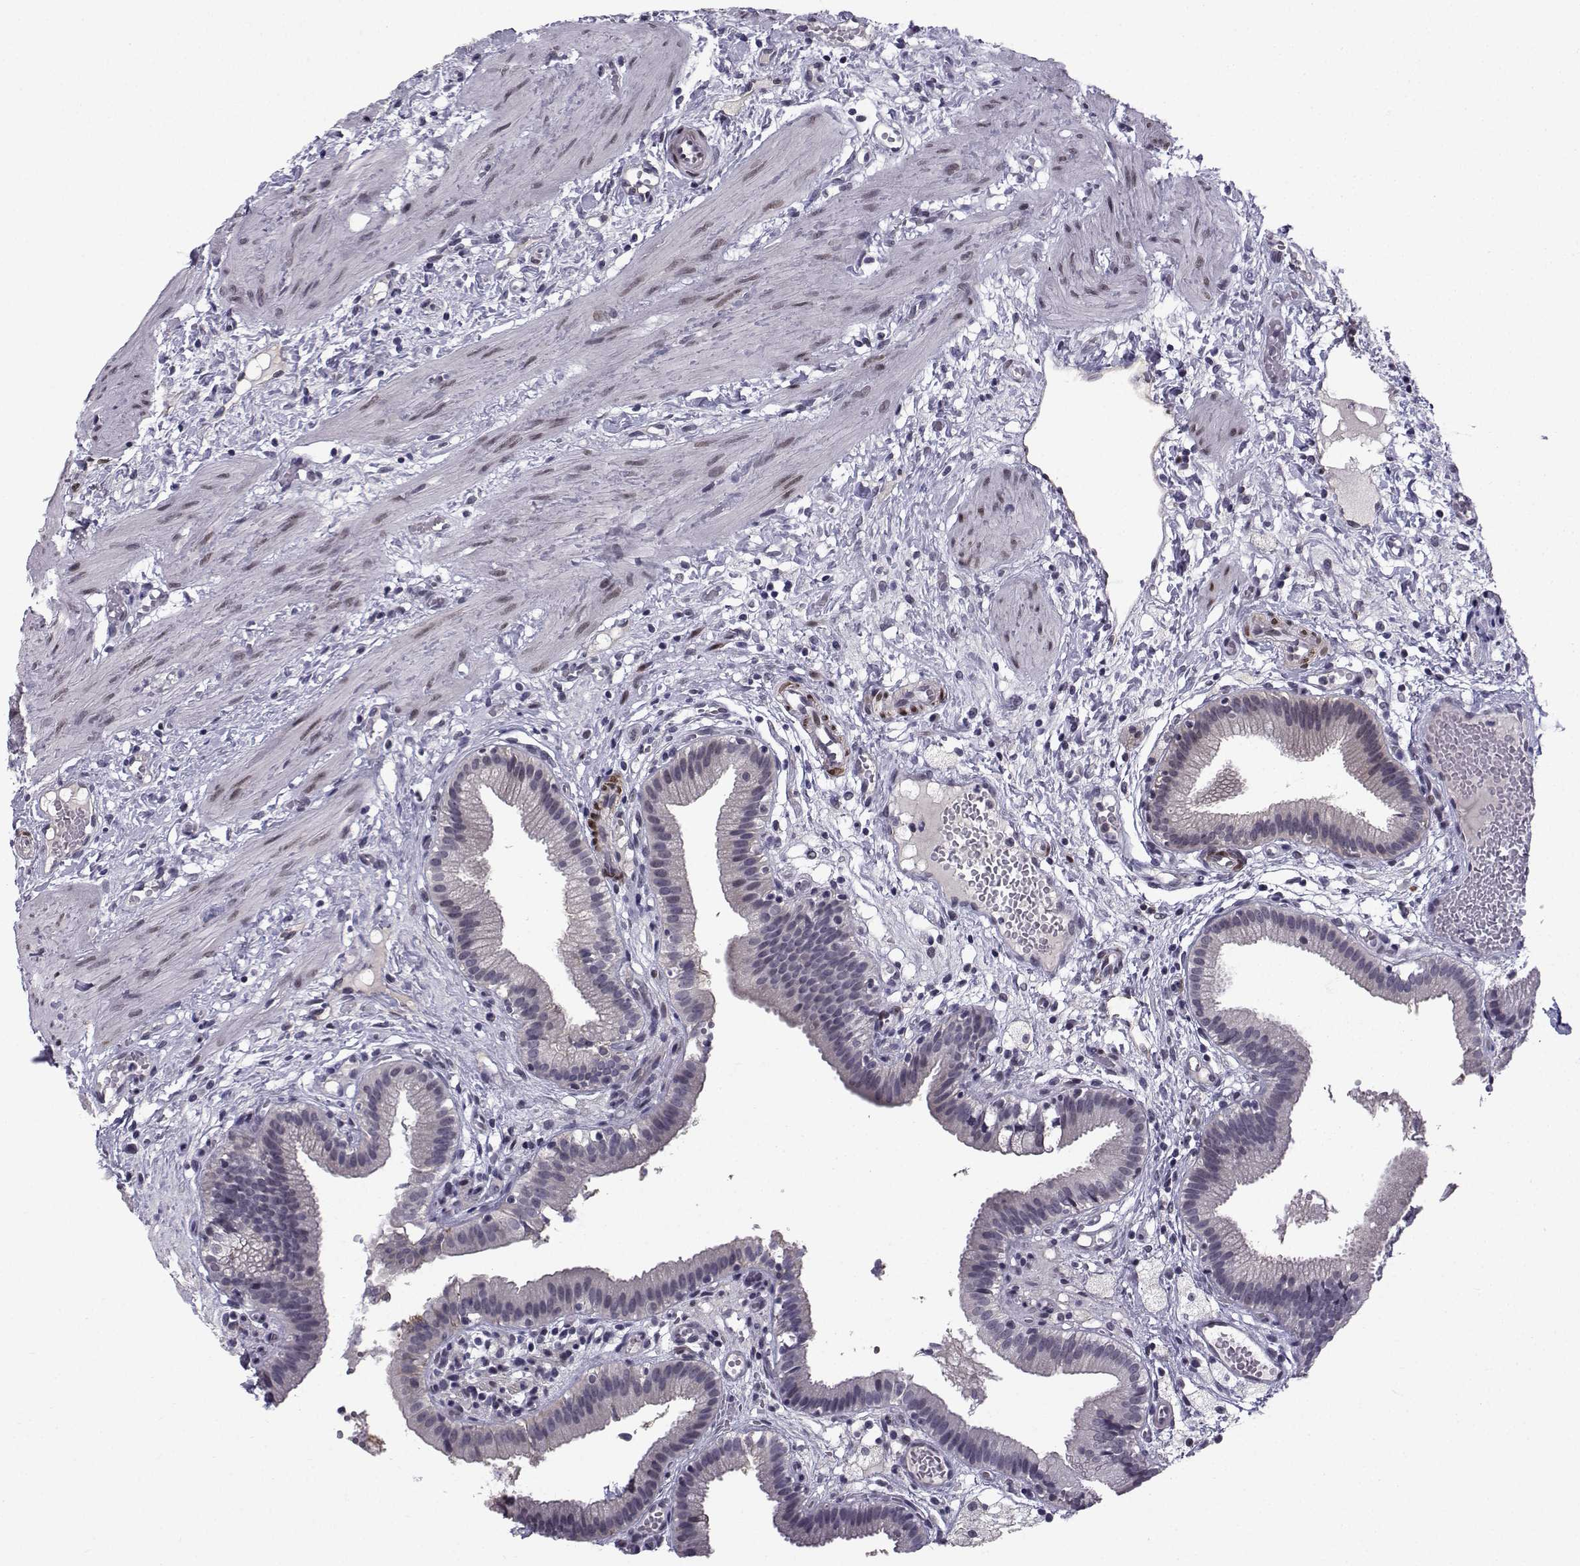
{"staining": {"intensity": "negative", "quantity": "none", "location": "none"}, "tissue": "gallbladder", "cell_type": "Glandular cells", "image_type": "normal", "snomed": [{"axis": "morphology", "description": "Normal tissue, NOS"}, {"axis": "topography", "description": "Gallbladder"}], "caption": "Human gallbladder stained for a protein using IHC displays no positivity in glandular cells.", "gene": "RBM24", "patient": {"sex": "female", "age": 24}}